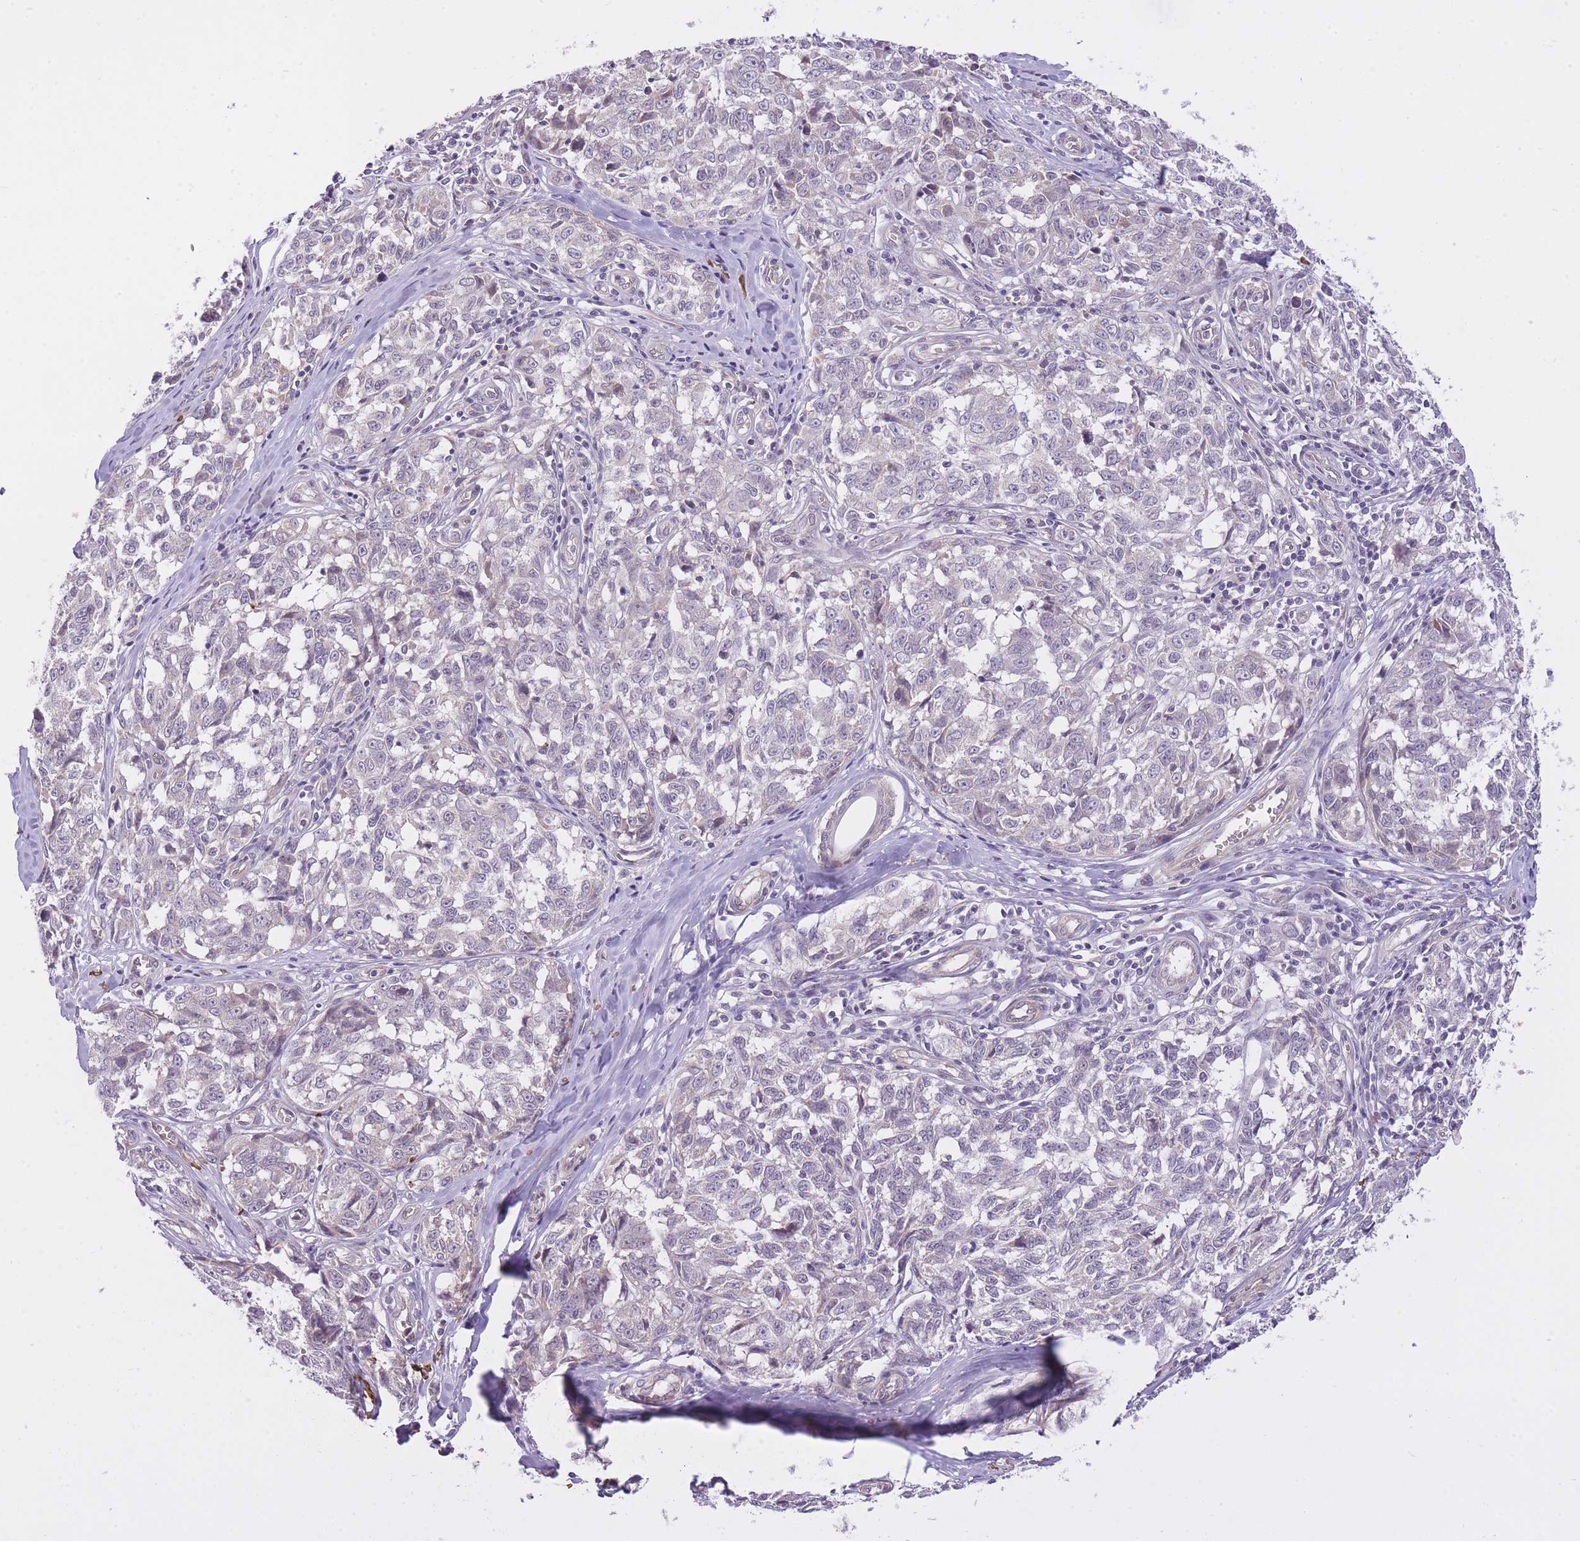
{"staining": {"intensity": "negative", "quantity": "none", "location": "none"}, "tissue": "melanoma", "cell_type": "Tumor cells", "image_type": "cancer", "snomed": [{"axis": "morphology", "description": "Normal tissue, NOS"}, {"axis": "morphology", "description": "Malignant melanoma, NOS"}, {"axis": "topography", "description": "Skin"}], "caption": "Tumor cells are negative for brown protein staining in malignant melanoma.", "gene": "REV1", "patient": {"sex": "female", "age": 64}}